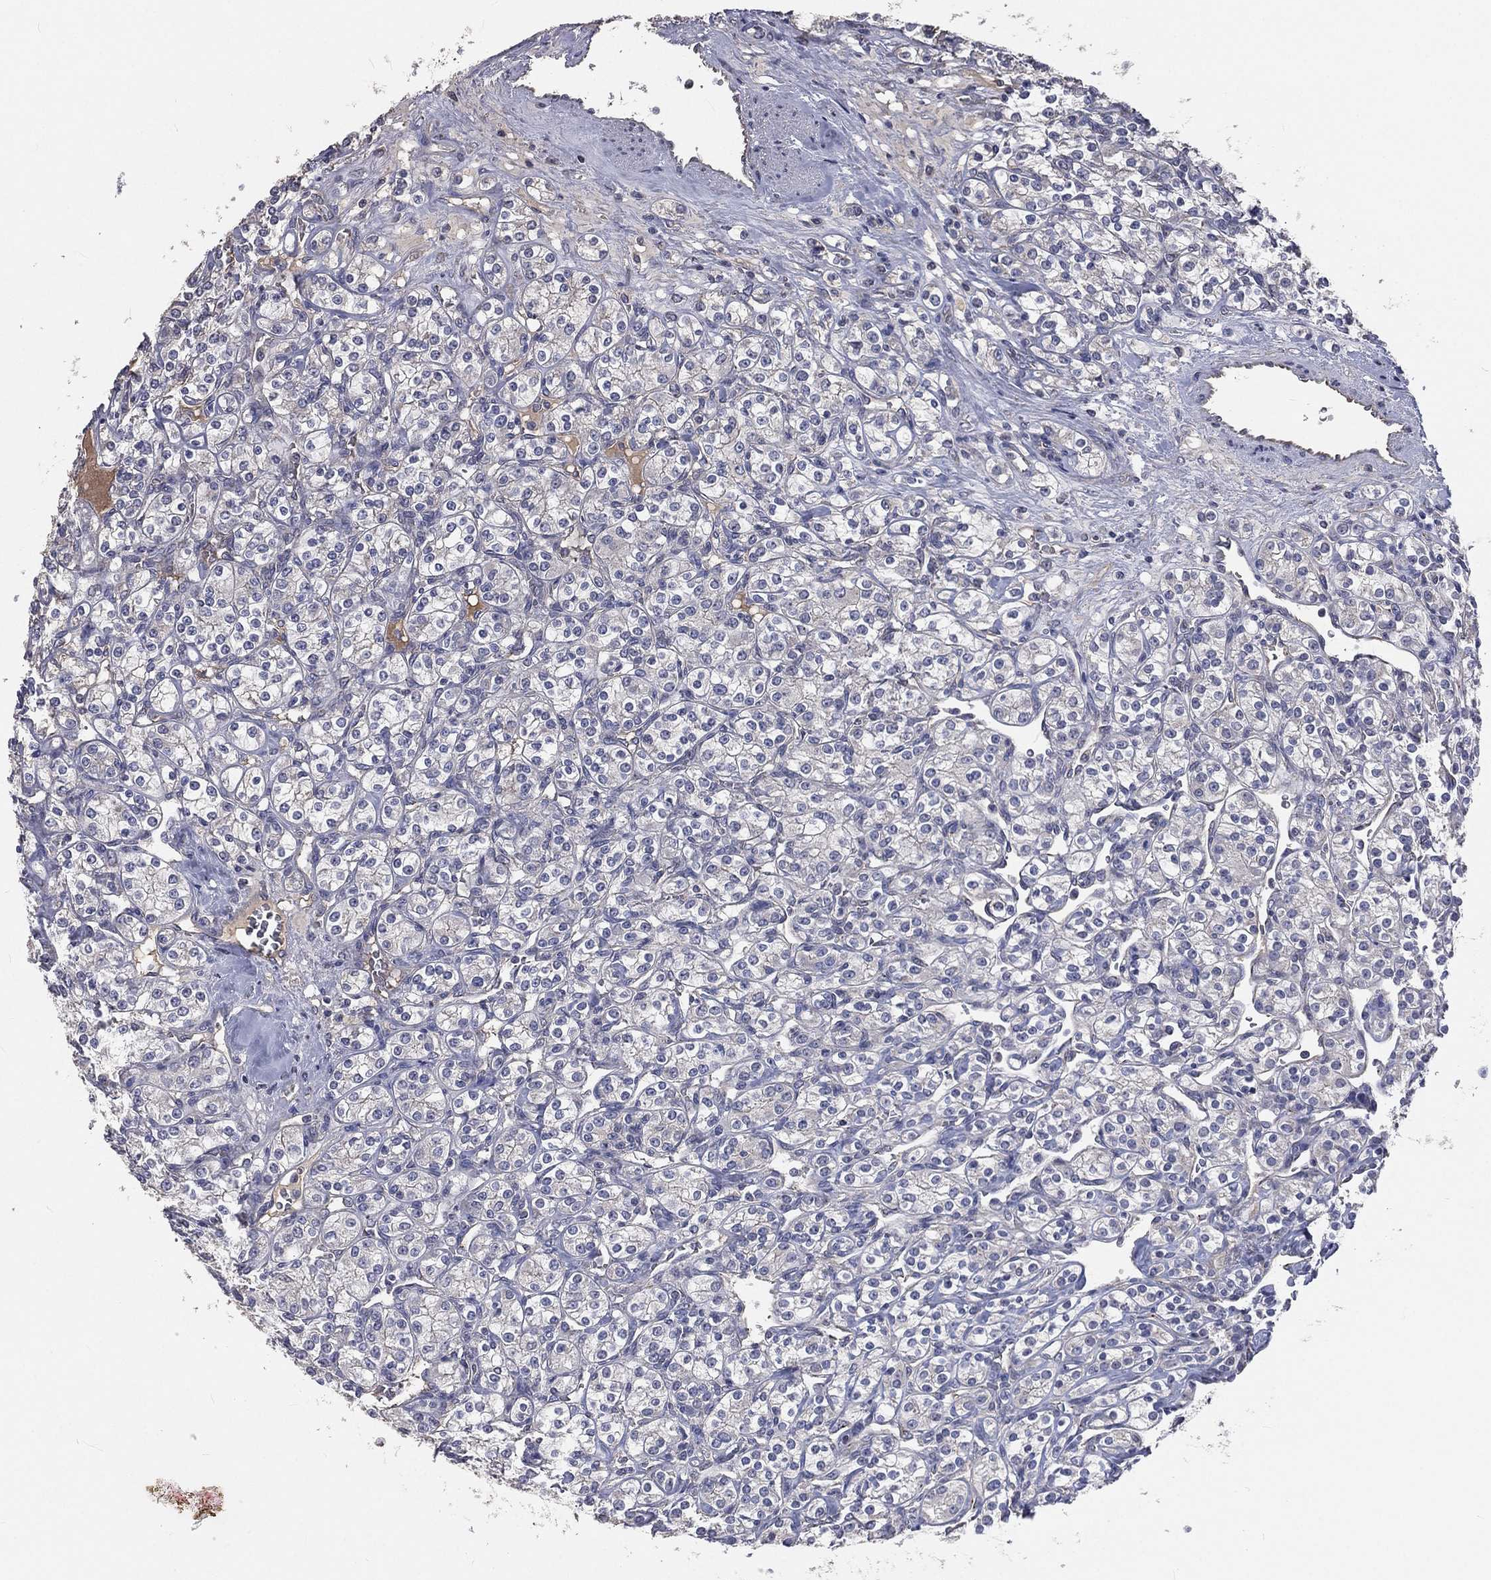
{"staining": {"intensity": "negative", "quantity": "none", "location": "none"}, "tissue": "renal cancer", "cell_type": "Tumor cells", "image_type": "cancer", "snomed": [{"axis": "morphology", "description": "Adenocarcinoma, NOS"}, {"axis": "topography", "description": "Kidney"}], "caption": "DAB immunohistochemical staining of human renal cancer (adenocarcinoma) reveals no significant expression in tumor cells.", "gene": "CROCC", "patient": {"sex": "male", "age": 77}}